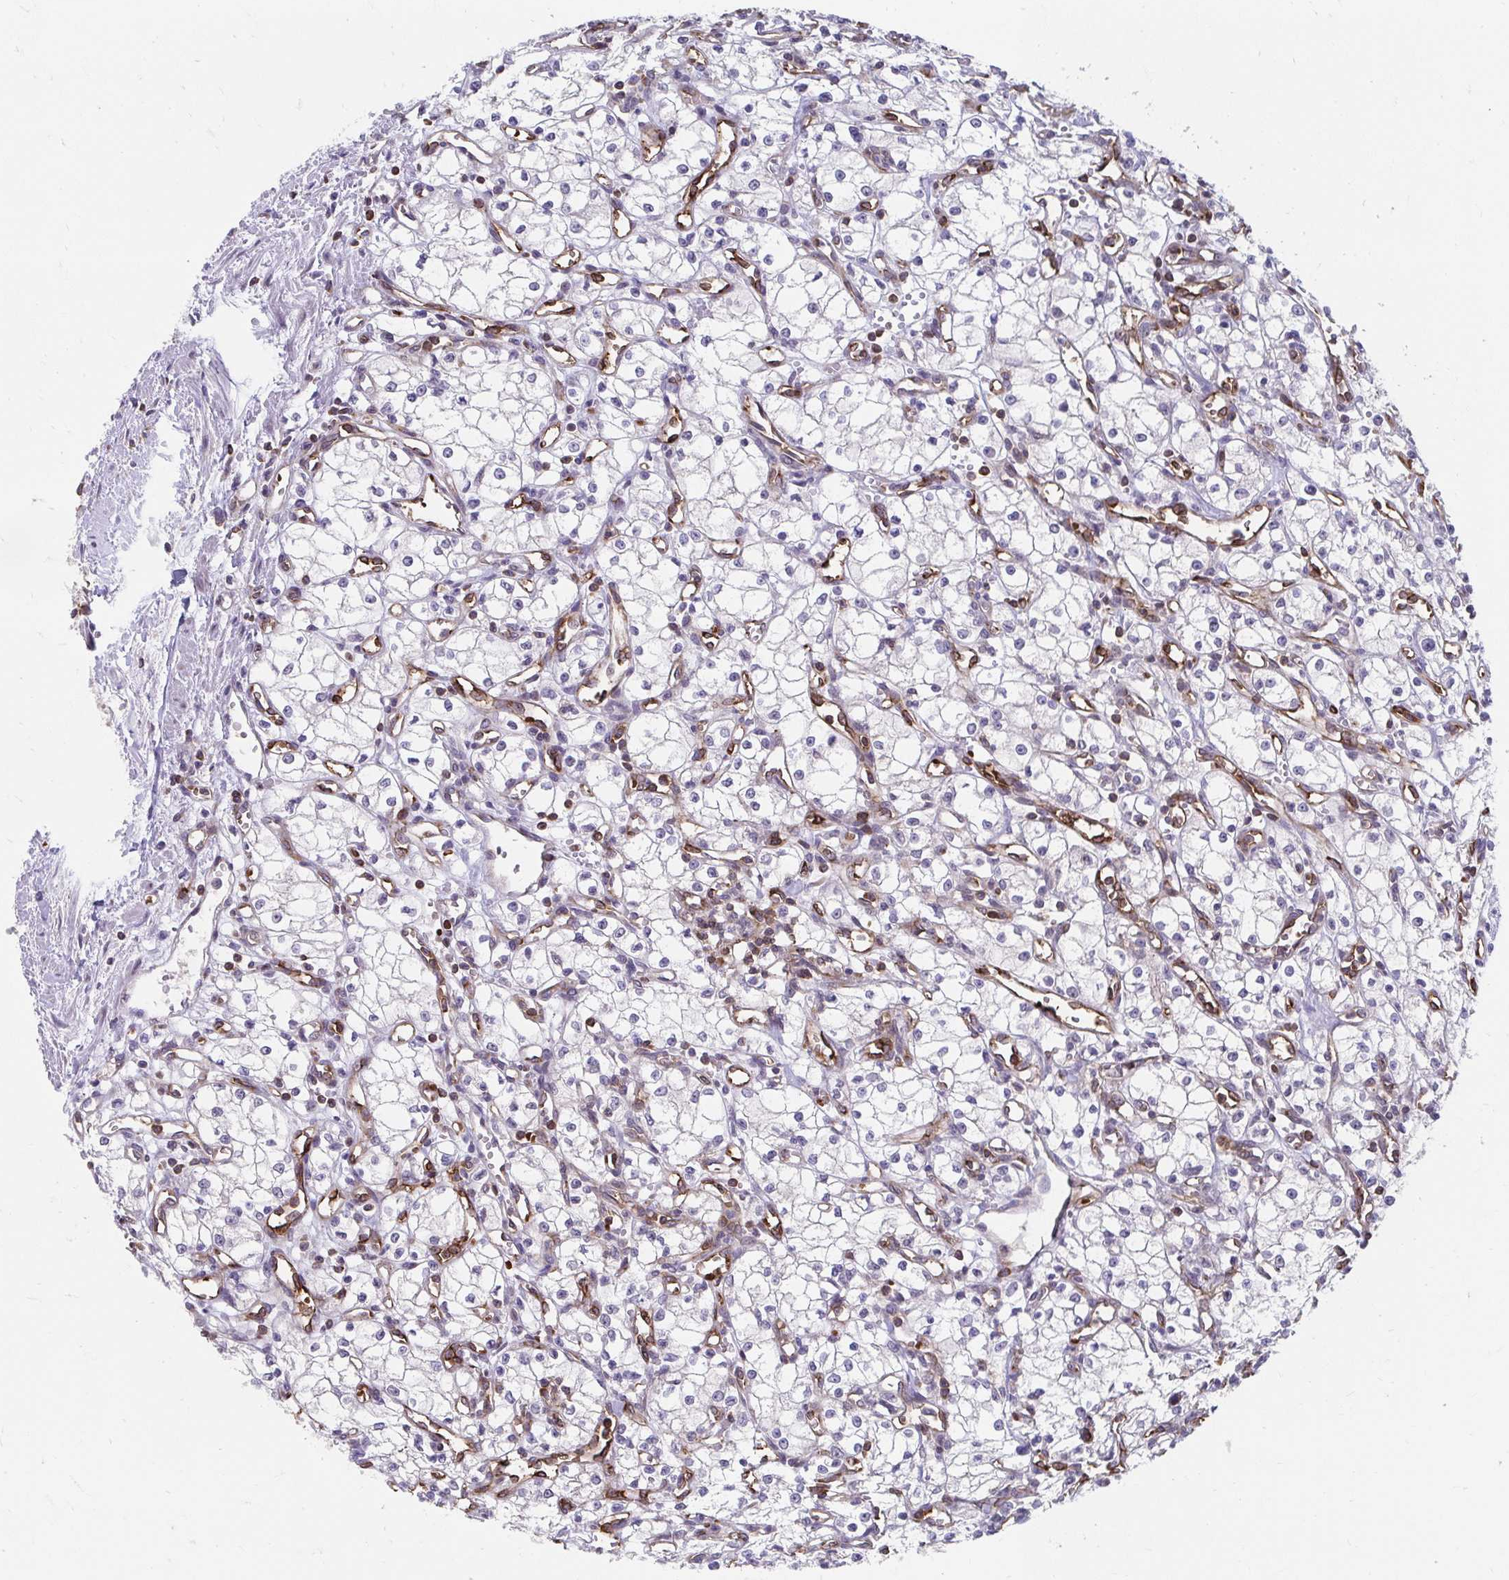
{"staining": {"intensity": "negative", "quantity": "none", "location": "none"}, "tissue": "renal cancer", "cell_type": "Tumor cells", "image_type": "cancer", "snomed": [{"axis": "morphology", "description": "Adenocarcinoma, NOS"}, {"axis": "topography", "description": "Kidney"}], "caption": "Photomicrograph shows no significant protein expression in tumor cells of renal cancer (adenocarcinoma).", "gene": "FOXN3", "patient": {"sex": "male", "age": 59}}